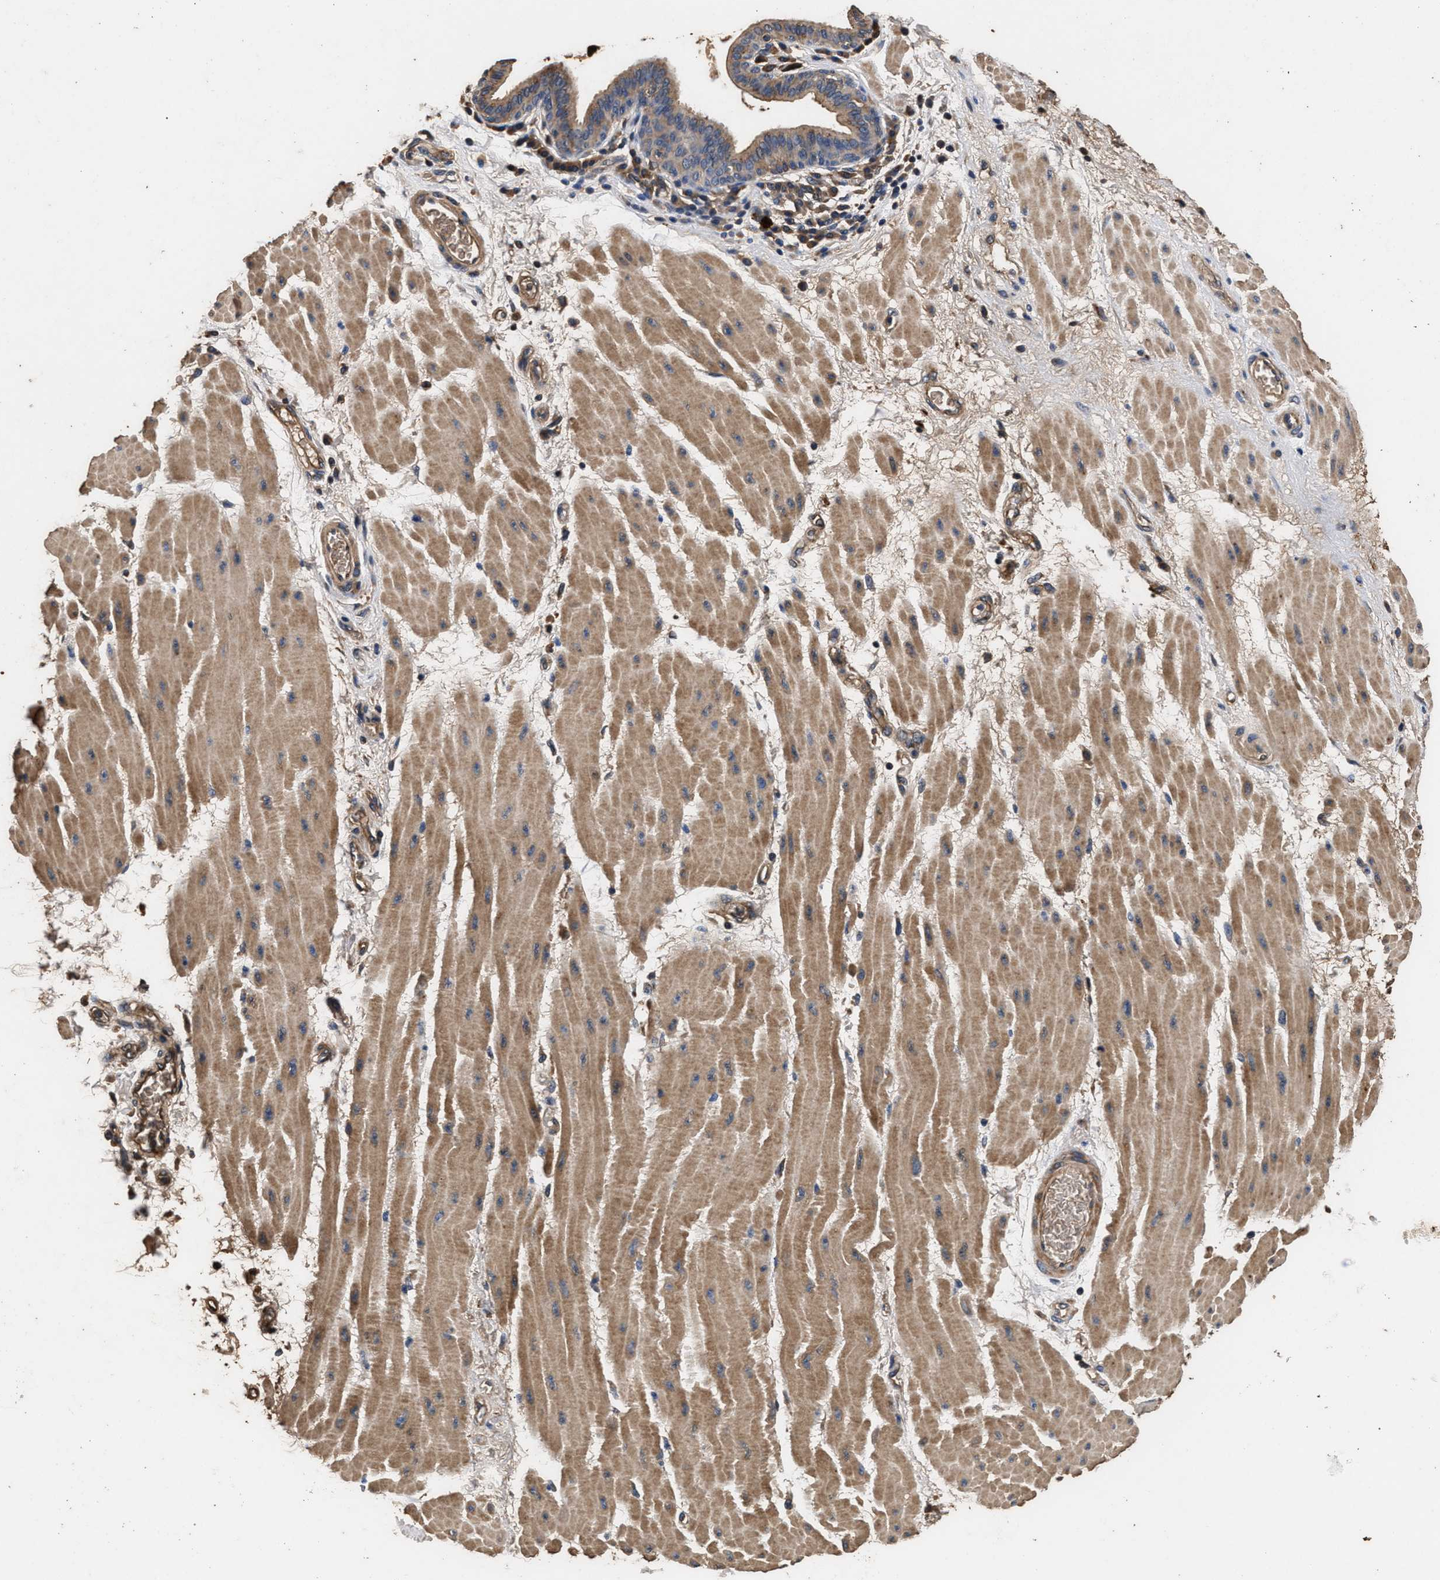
{"staining": {"intensity": "moderate", "quantity": "<25%", "location": "cytoplasmic/membranous"}, "tissue": "esophagus", "cell_type": "Squamous epithelial cells", "image_type": "normal", "snomed": [{"axis": "morphology", "description": "Normal tissue, NOS"}, {"axis": "topography", "description": "Esophagus"}], "caption": "Brown immunohistochemical staining in normal esophagus shows moderate cytoplasmic/membranous positivity in about <25% of squamous epithelial cells.", "gene": "ENSG00000286112", "patient": {"sex": "male", "age": 48}}